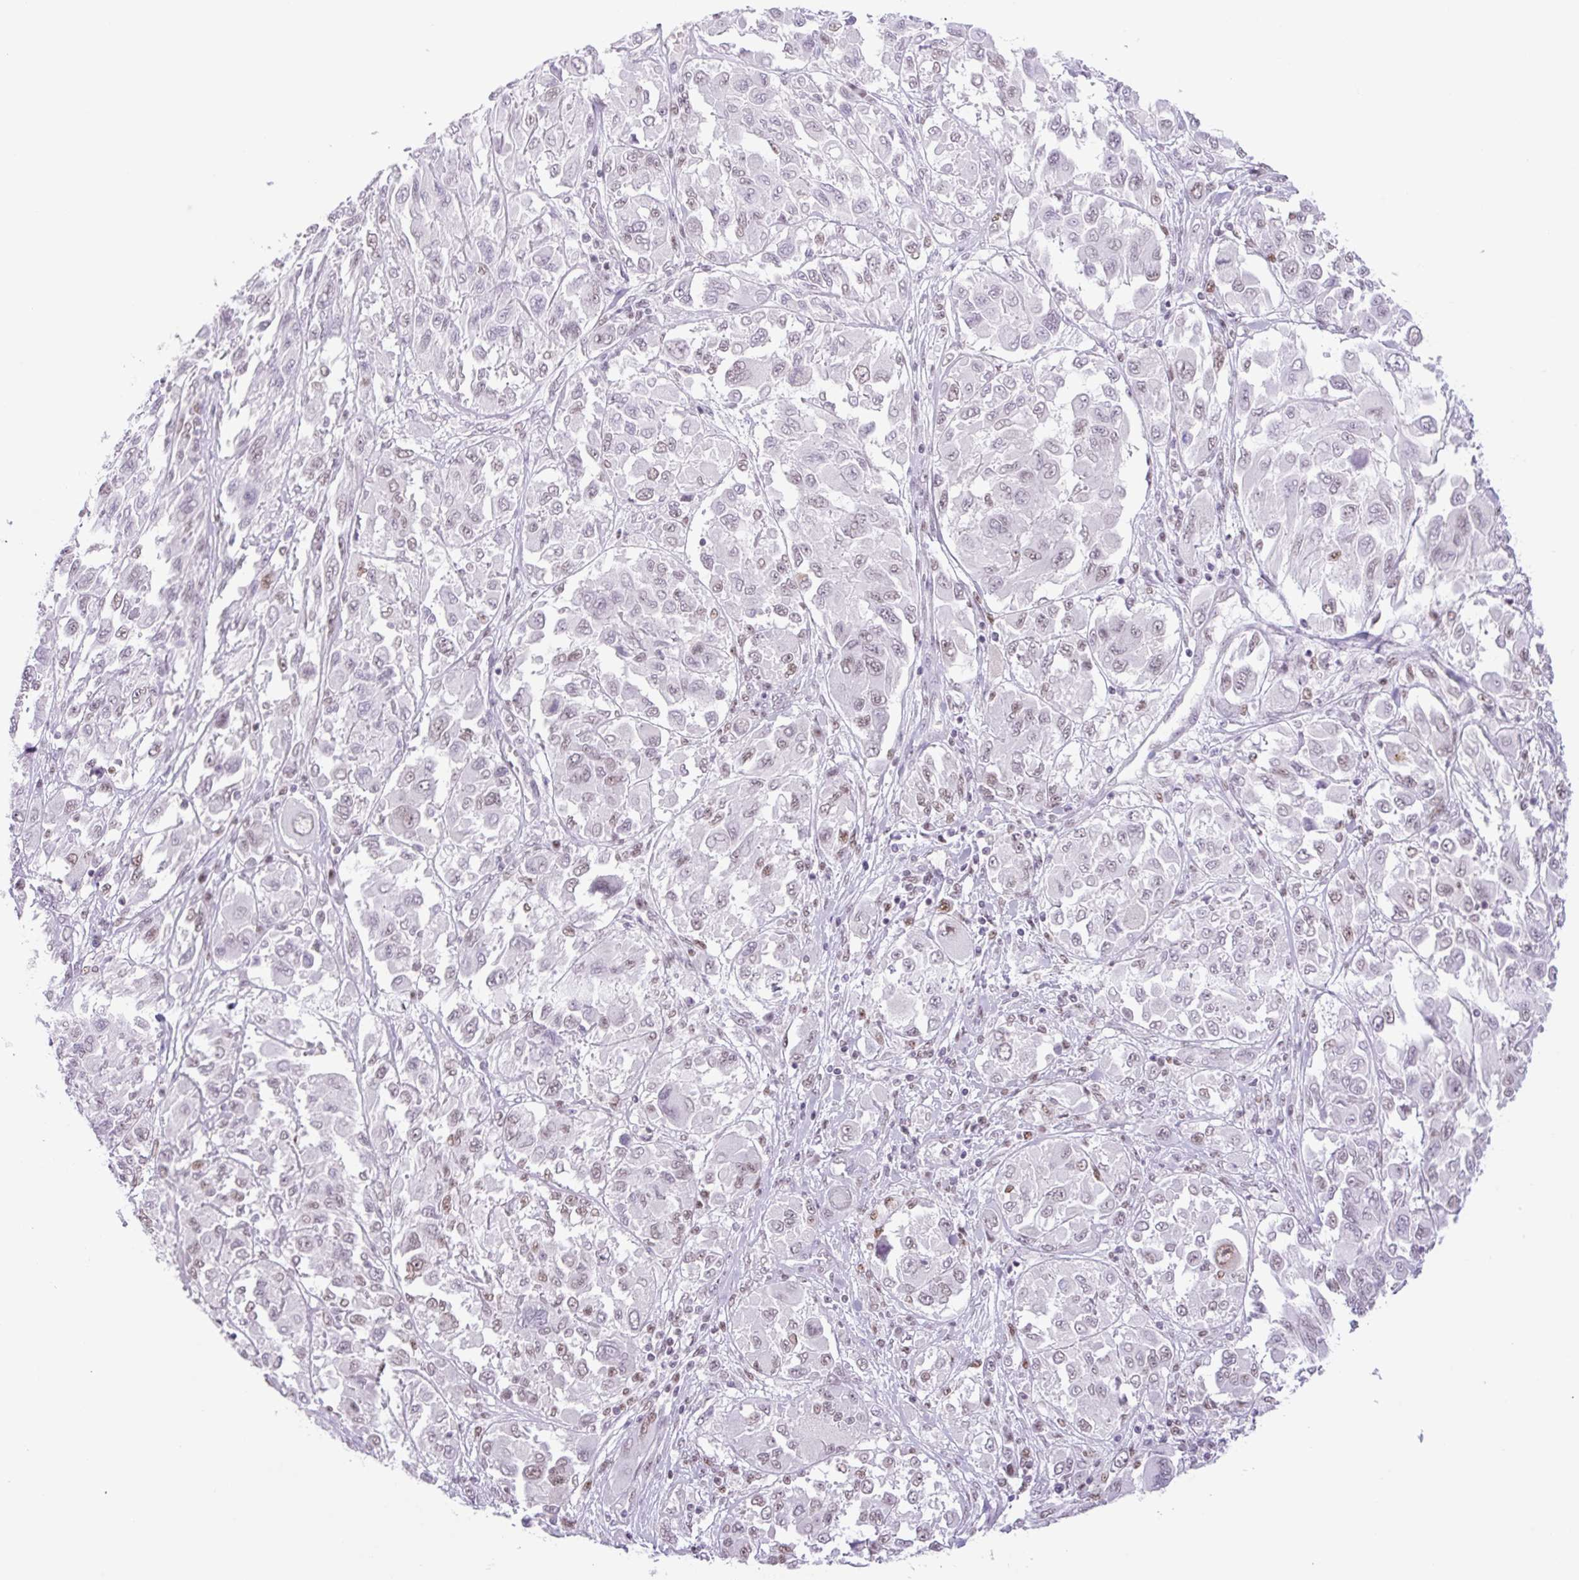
{"staining": {"intensity": "weak", "quantity": "<25%", "location": "nuclear"}, "tissue": "melanoma", "cell_type": "Tumor cells", "image_type": "cancer", "snomed": [{"axis": "morphology", "description": "Malignant melanoma, NOS"}, {"axis": "topography", "description": "Skin"}], "caption": "Immunohistochemistry (IHC) of malignant melanoma exhibits no staining in tumor cells.", "gene": "TLE3", "patient": {"sex": "female", "age": 91}}